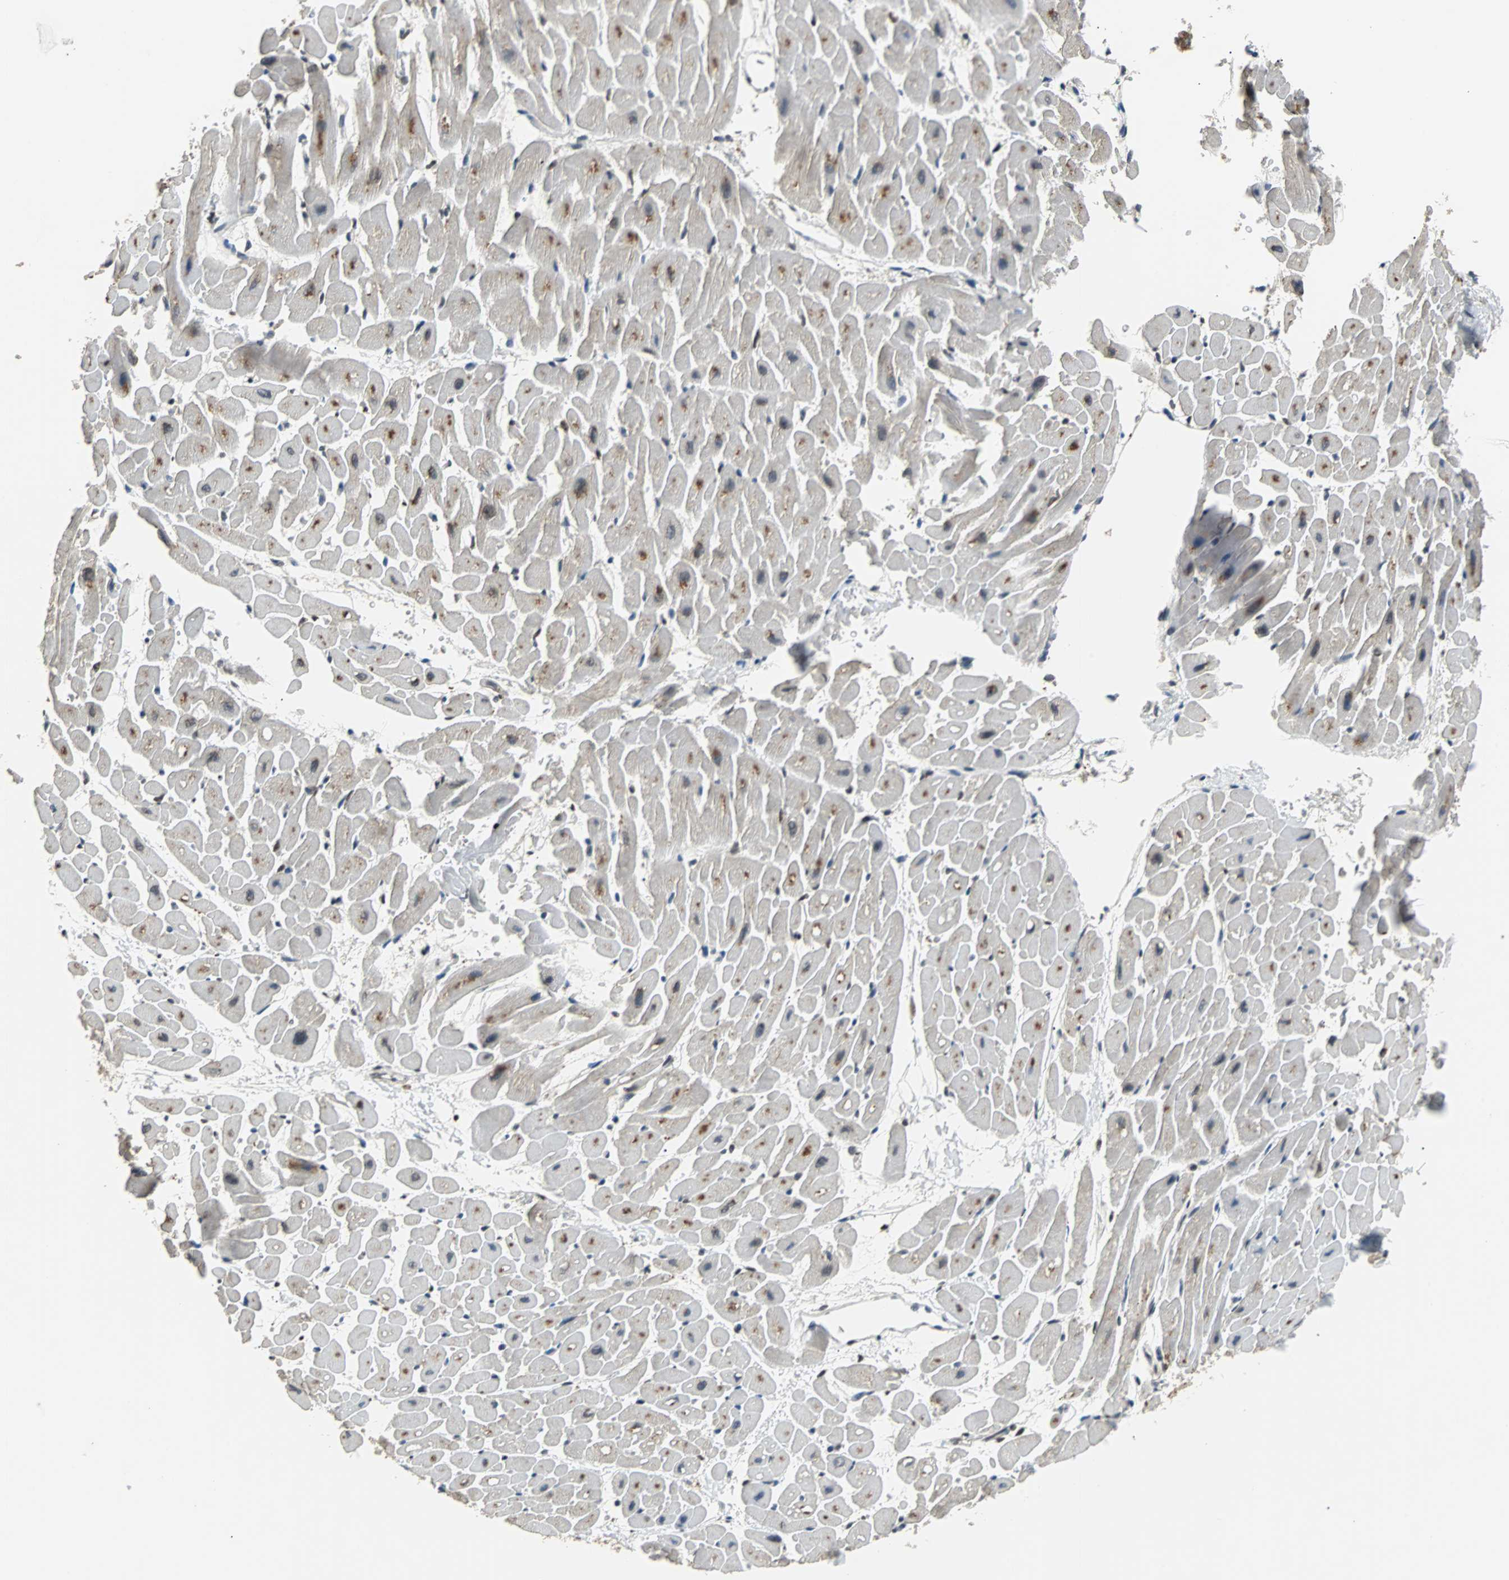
{"staining": {"intensity": "moderate", "quantity": "25%-75%", "location": "cytoplasmic/membranous"}, "tissue": "heart muscle", "cell_type": "Cardiomyocytes", "image_type": "normal", "snomed": [{"axis": "morphology", "description": "Normal tissue, NOS"}, {"axis": "topography", "description": "Heart"}], "caption": "Benign heart muscle was stained to show a protein in brown. There is medium levels of moderate cytoplasmic/membranous expression in about 25%-75% of cardiomyocytes.", "gene": "PHC1", "patient": {"sex": "male", "age": 45}}